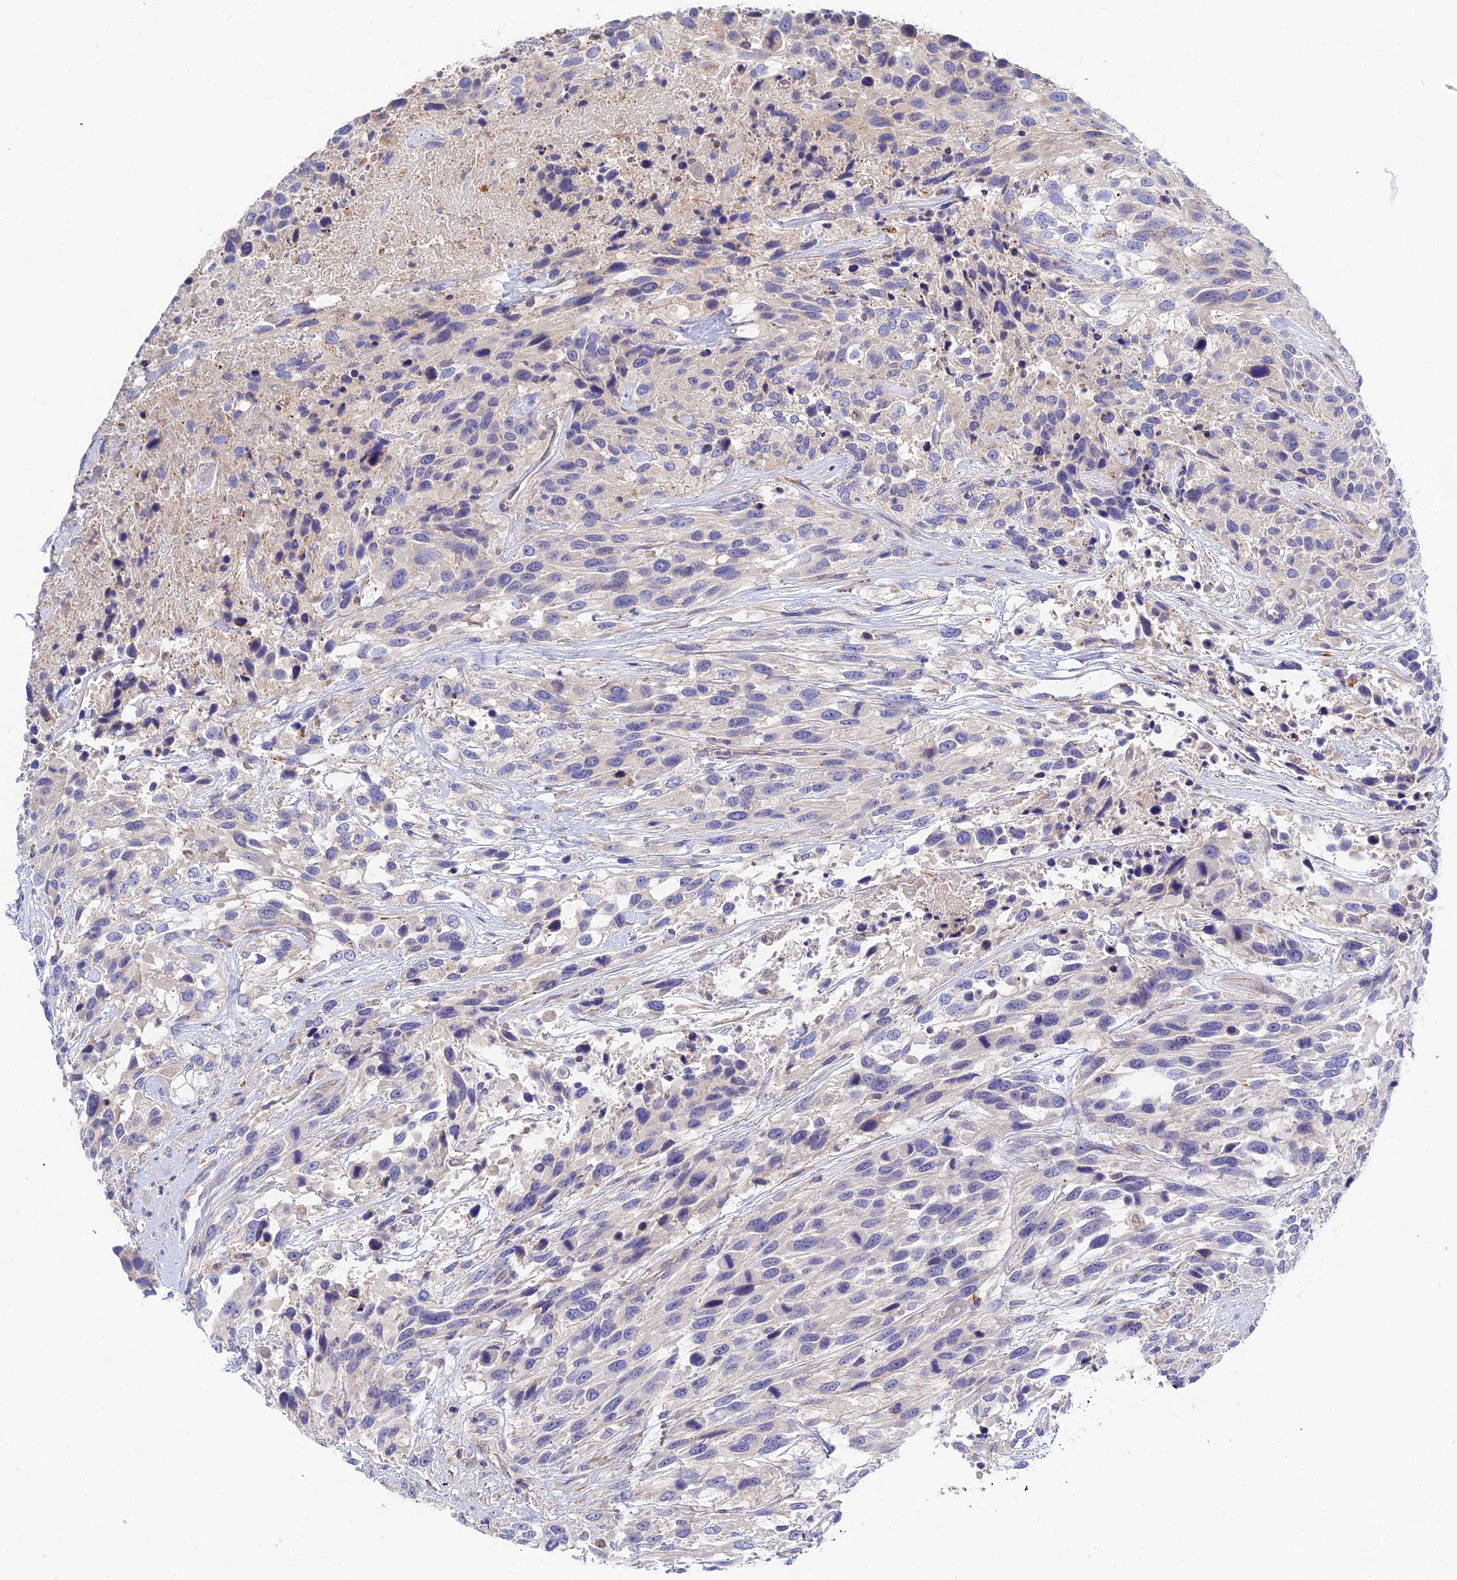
{"staining": {"intensity": "negative", "quantity": "none", "location": "none"}, "tissue": "urothelial cancer", "cell_type": "Tumor cells", "image_type": "cancer", "snomed": [{"axis": "morphology", "description": "Urothelial carcinoma, High grade"}, {"axis": "topography", "description": "Urinary bladder"}], "caption": "Tumor cells are negative for brown protein staining in urothelial carcinoma (high-grade).", "gene": "APOBEC3H", "patient": {"sex": "female", "age": 70}}